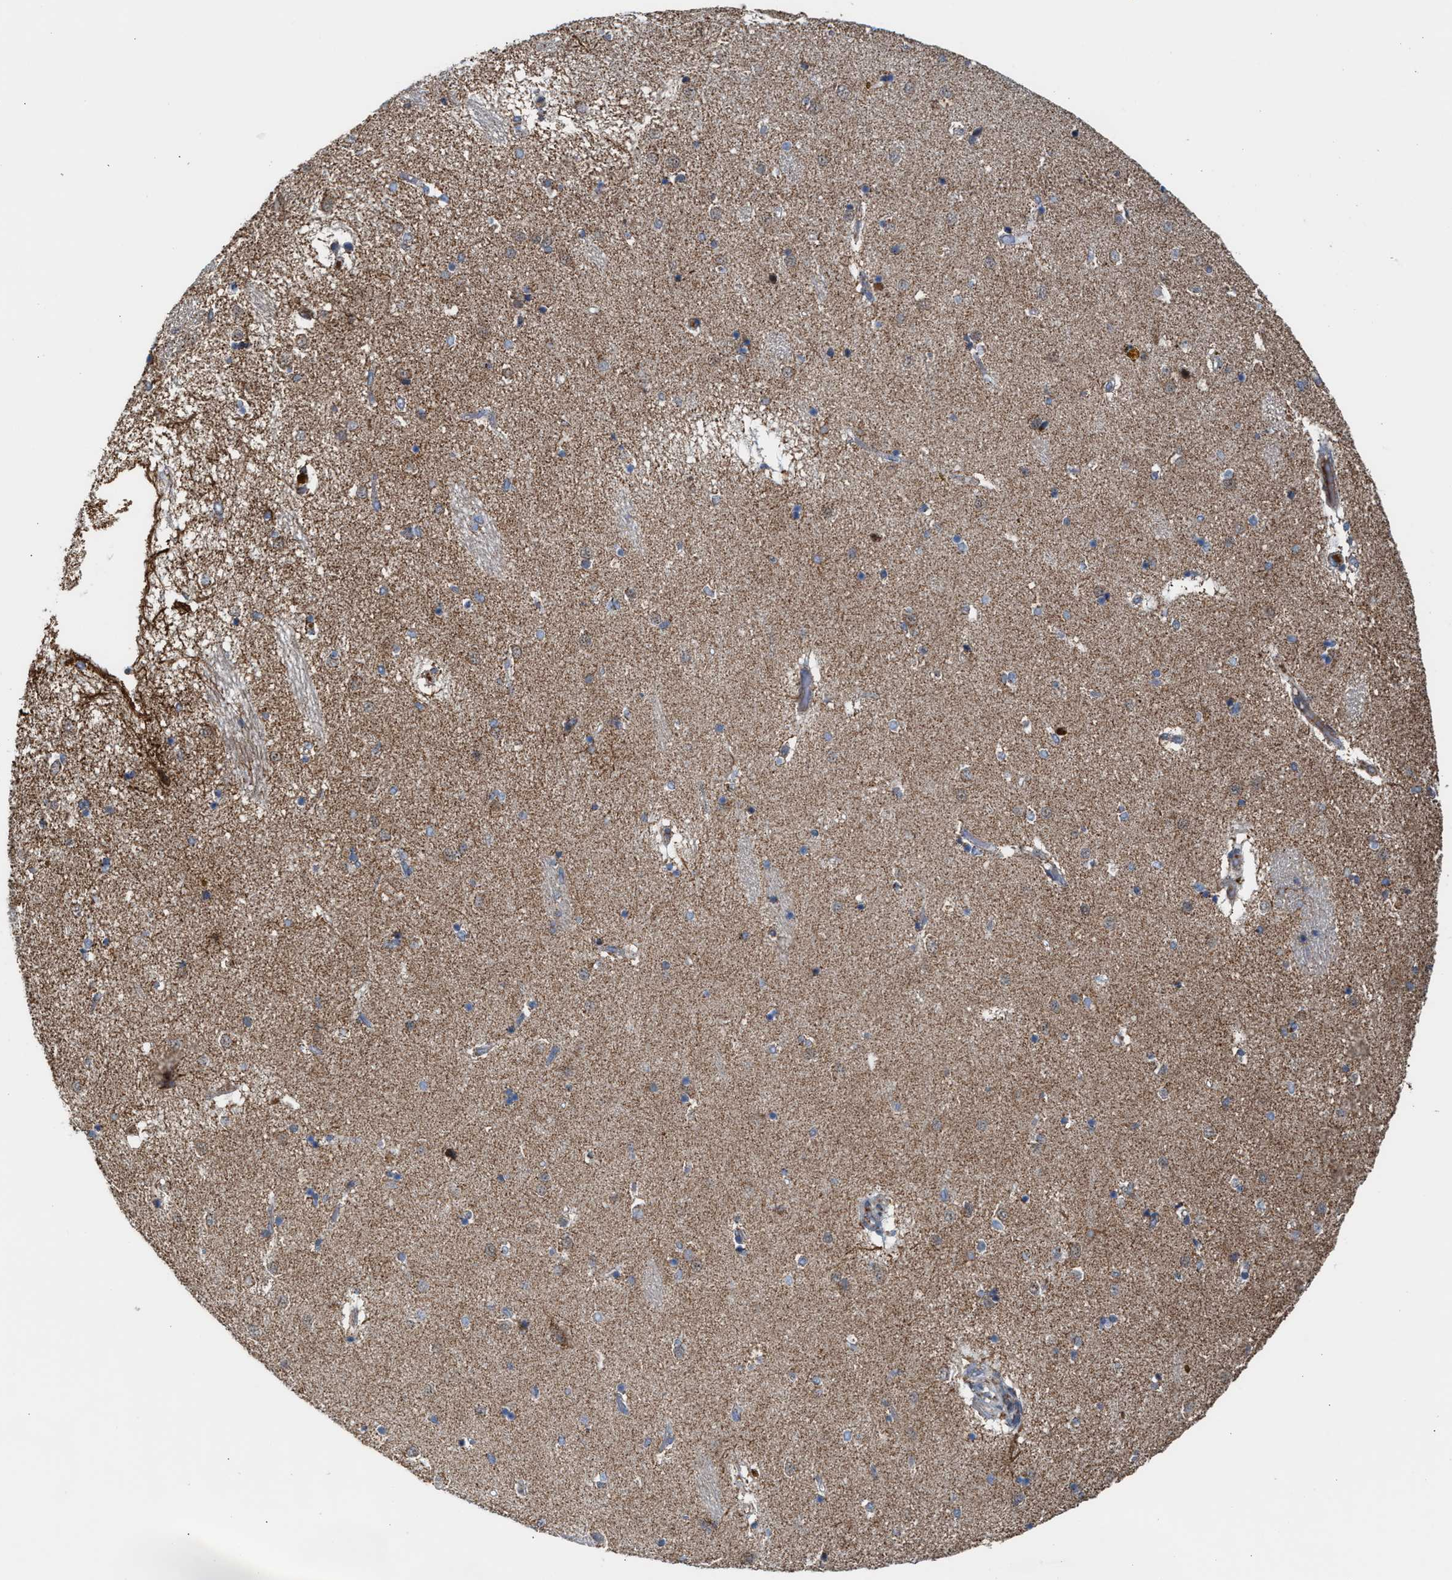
{"staining": {"intensity": "moderate", "quantity": ">75%", "location": "cytoplasmic/membranous"}, "tissue": "caudate", "cell_type": "Glial cells", "image_type": "normal", "snomed": [{"axis": "morphology", "description": "Normal tissue, NOS"}, {"axis": "topography", "description": "Lateral ventricle wall"}], "caption": "A brown stain shows moderate cytoplasmic/membranous staining of a protein in glial cells of normal caudate. The staining was performed using DAB, with brown indicating positive protein expression. Nuclei are stained blue with hematoxylin.", "gene": "PMPCA", "patient": {"sex": "male", "age": 70}}